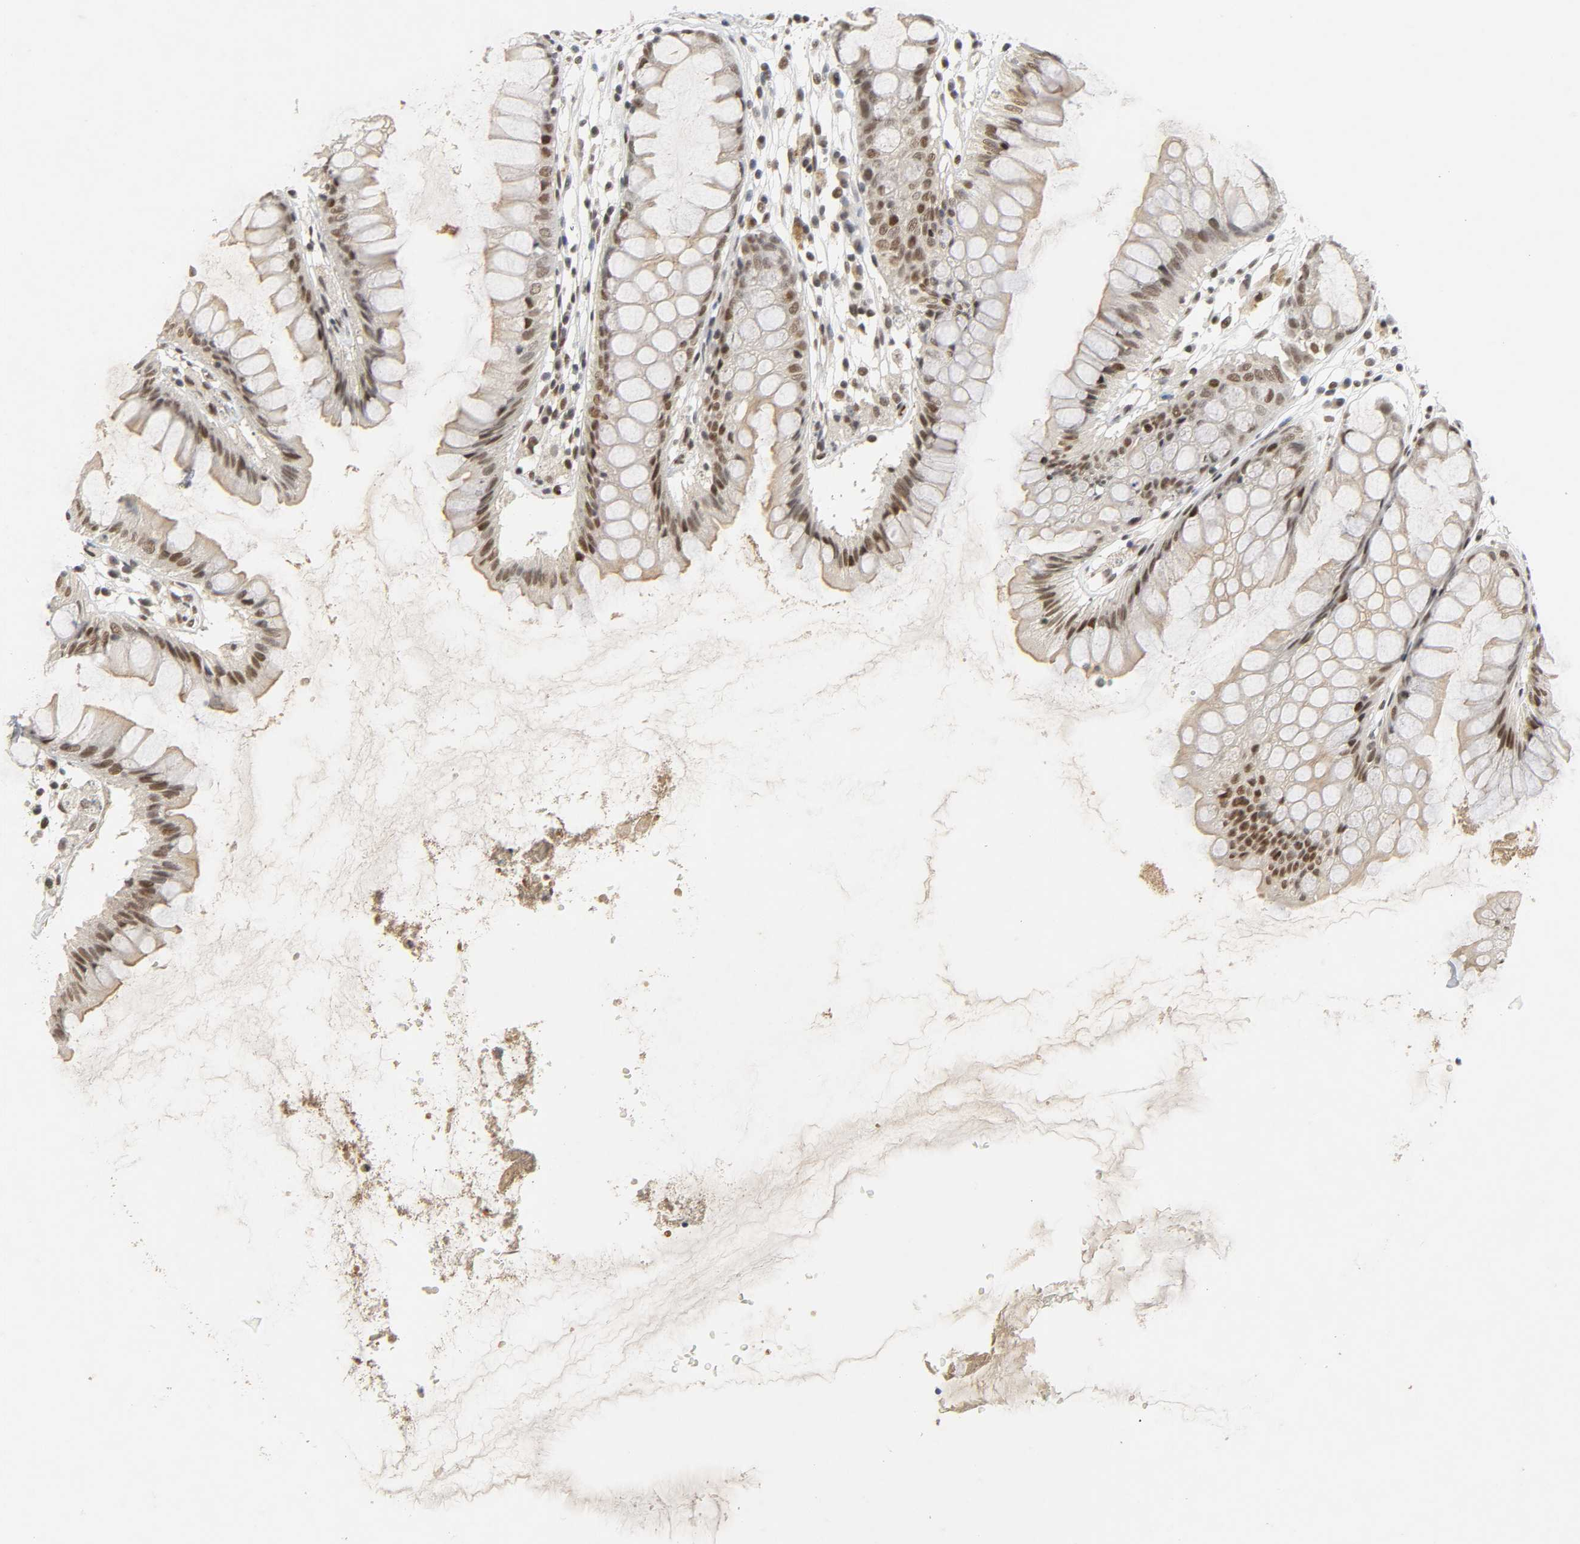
{"staining": {"intensity": "strong", "quantity": ">75%", "location": "nuclear"}, "tissue": "rectum", "cell_type": "Glandular cells", "image_type": "normal", "snomed": [{"axis": "morphology", "description": "Normal tissue, NOS"}, {"axis": "morphology", "description": "Adenocarcinoma, NOS"}, {"axis": "topography", "description": "Rectum"}], "caption": "Human rectum stained with a brown dye shows strong nuclear positive staining in approximately >75% of glandular cells.", "gene": "NCOA6", "patient": {"sex": "female", "age": 65}}